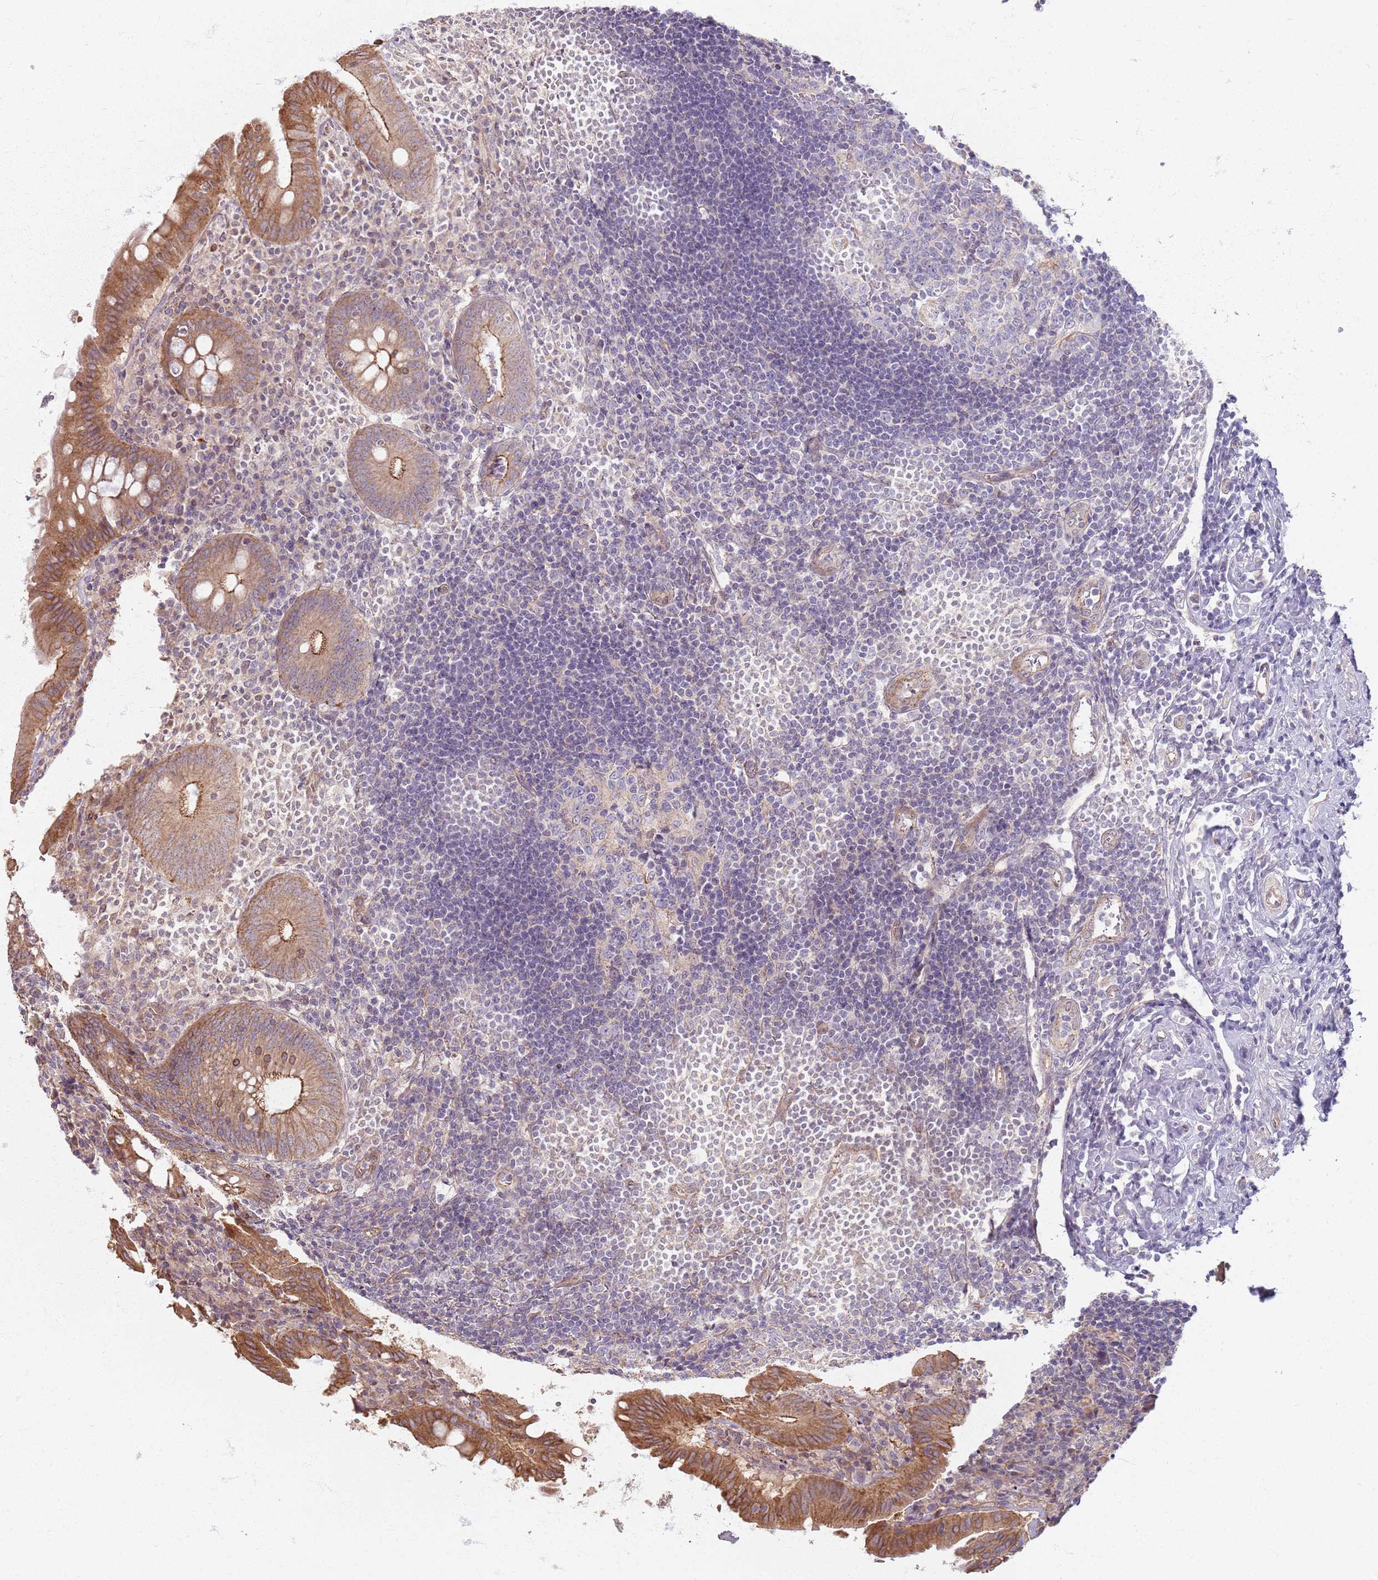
{"staining": {"intensity": "moderate", "quantity": ">75%", "location": "cytoplasmic/membranous"}, "tissue": "appendix", "cell_type": "Glandular cells", "image_type": "normal", "snomed": [{"axis": "morphology", "description": "Normal tissue, NOS"}, {"axis": "topography", "description": "Appendix"}], "caption": "This is an image of immunohistochemistry staining of benign appendix, which shows moderate positivity in the cytoplasmic/membranous of glandular cells.", "gene": "KCNA5", "patient": {"sex": "female", "age": 54}}